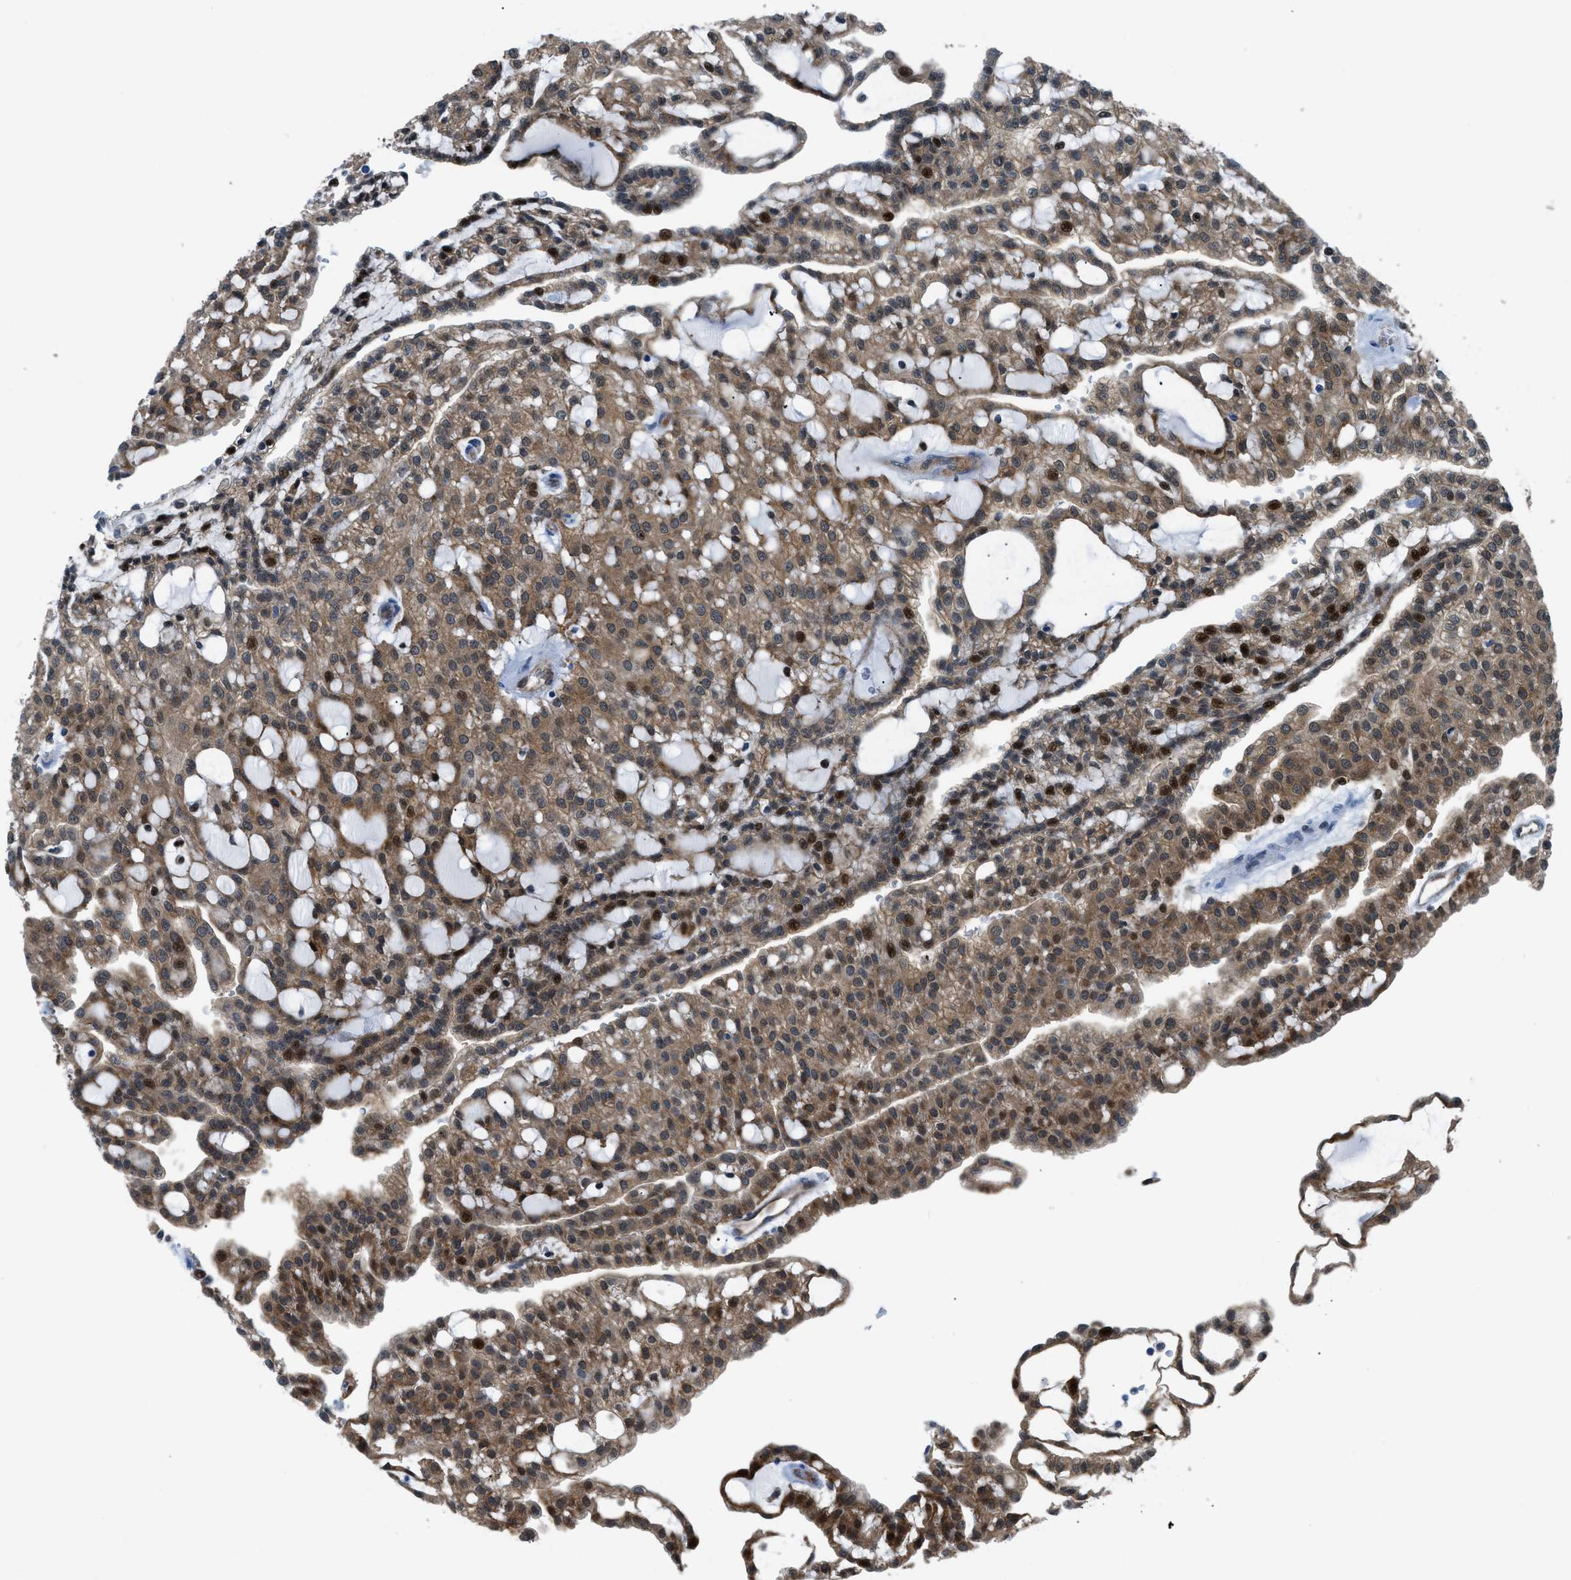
{"staining": {"intensity": "strong", "quantity": "25%-75%", "location": "cytoplasmic/membranous,nuclear"}, "tissue": "renal cancer", "cell_type": "Tumor cells", "image_type": "cancer", "snomed": [{"axis": "morphology", "description": "Adenocarcinoma, NOS"}, {"axis": "topography", "description": "Kidney"}], "caption": "Immunohistochemical staining of renal cancer (adenocarcinoma) exhibits high levels of strong cytoplasmic/membranous and nuclear staining in about 25%-75% of tumor cells. The protein is stained brown, and the nuclei are stained in blue (DAB (3,3'-diaminobenzidine) IHC with brightfield microscopy, high magnification).", "gene": "YWHAE", "patient": {"sex": "male", "age": 63}}